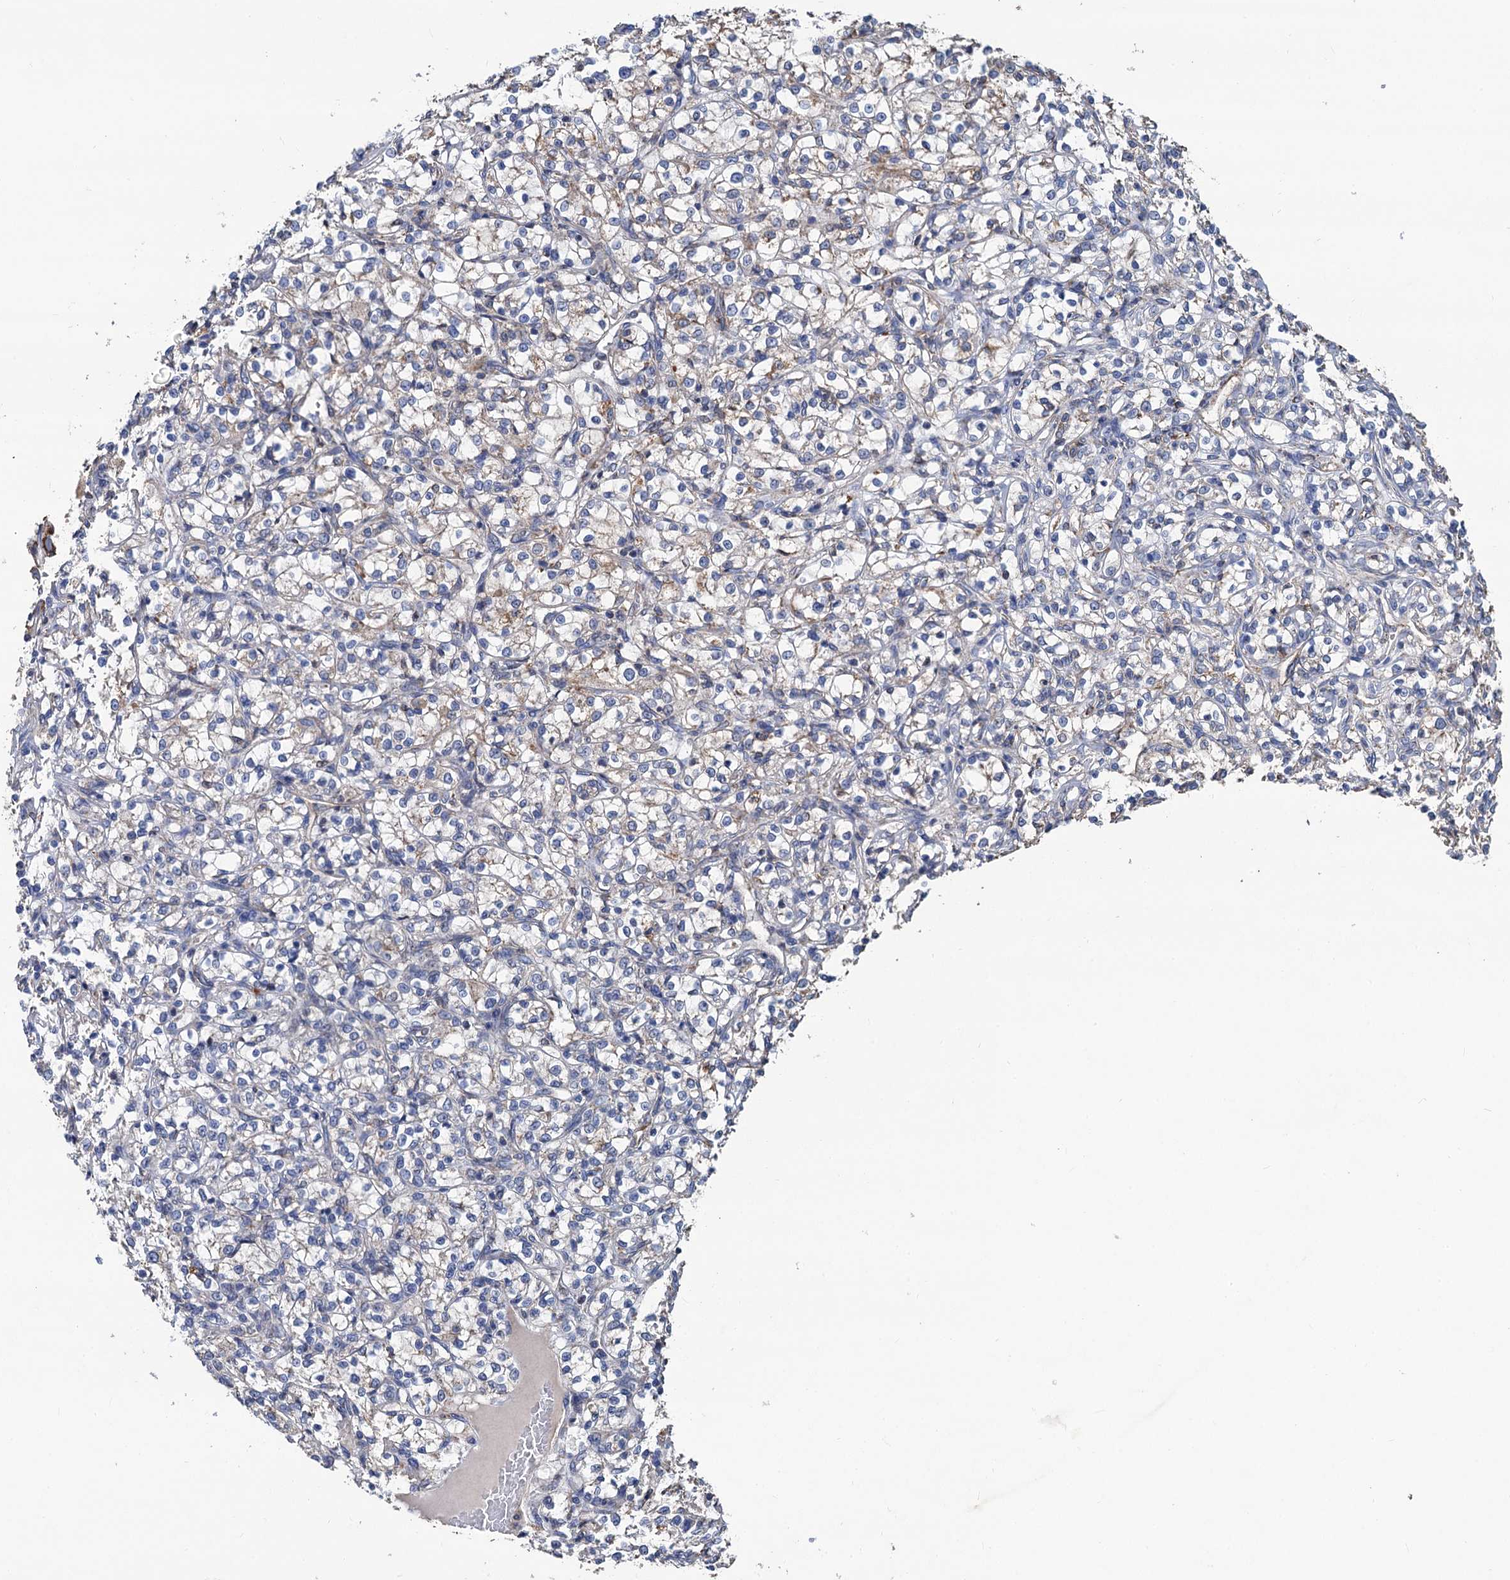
{"staining": {"intensity": "moderate", "quantity": "25%-75%", "location": "cytoplasmic/membranous"}, "tissue": "renal cancer", "cell_type": "Tumor cells", "image_type": "cancer", "snomed": [{"axis": "morphology", "description": "Adenocarcinoma, NOS"}, {"axis": "topography", "description": "Kidney"}], "caption": "Immunohistochemistry staining of renal cancer (adenocarcinoma), which reveals medium levels of moderate cytoplasmic/membranous staining in about 25%-75% of tumor cells indicating moderate cytoplasmic/membranous protein staining. The staining was performed using DAB (brown) for protein detection and nuclei were counterstained in hematoxylin (blue).", "gene": "DGLUCY", "patient": {"sex": "female", "age": 69}}